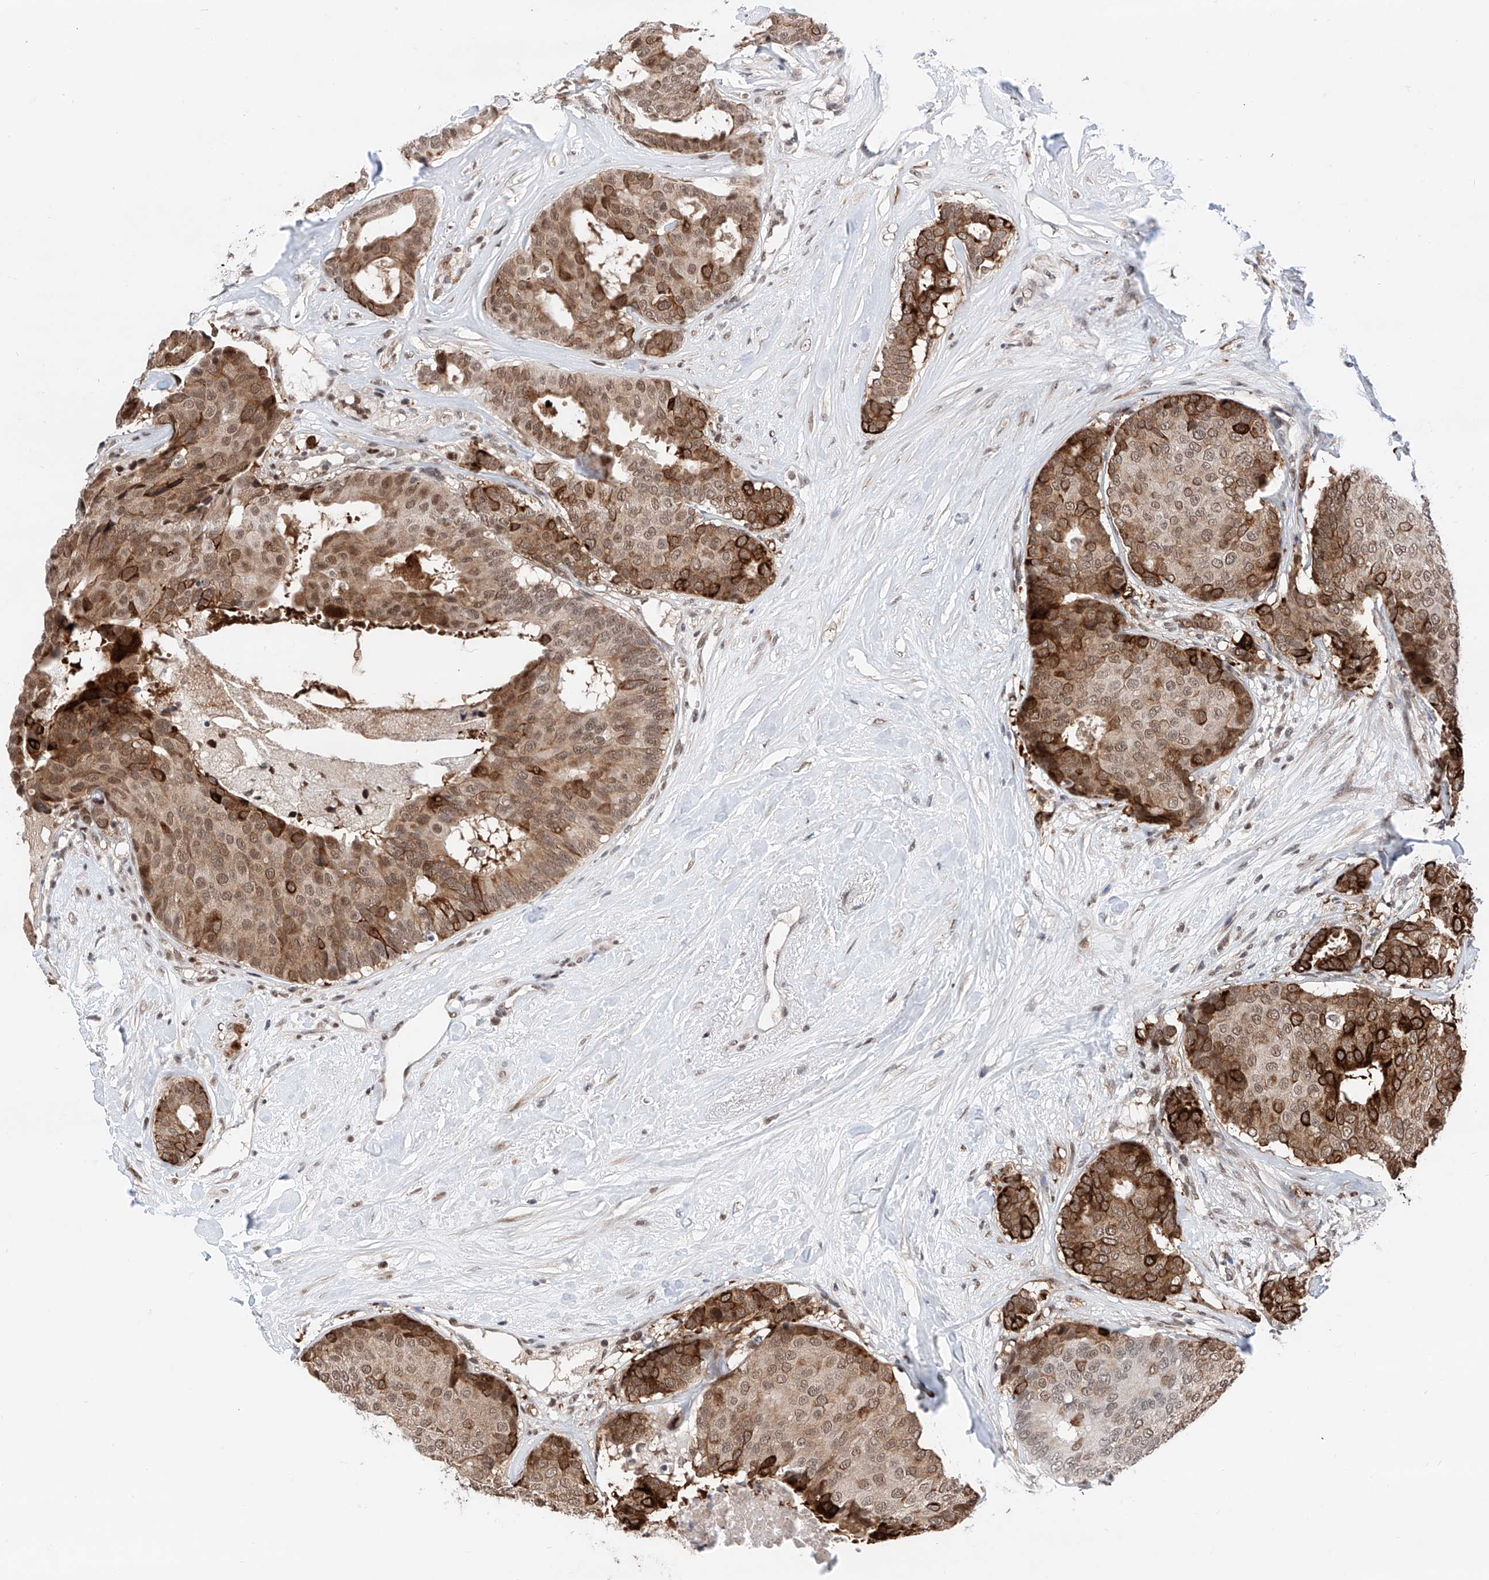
{"staining": {"intensity": "strong", "quantity": ">75%", "location": "cytoplasmic/membranous,nuclear"}, "tissue": "breast cancer", "cell_type": "Tumor cells", "image_type": "cancer", "snomed": [{"axis": "morphology", "description": "Duct carcinoma"}, {"axis": "topography", "description": "Breast"}], "caption": "Breast cancer (infiltrating ductal carcinoma) stained with a protein marker shows strong staining in tumor cells.", "gene": "SNRNP200", "patient": {"sex": "female", "age": 75}}